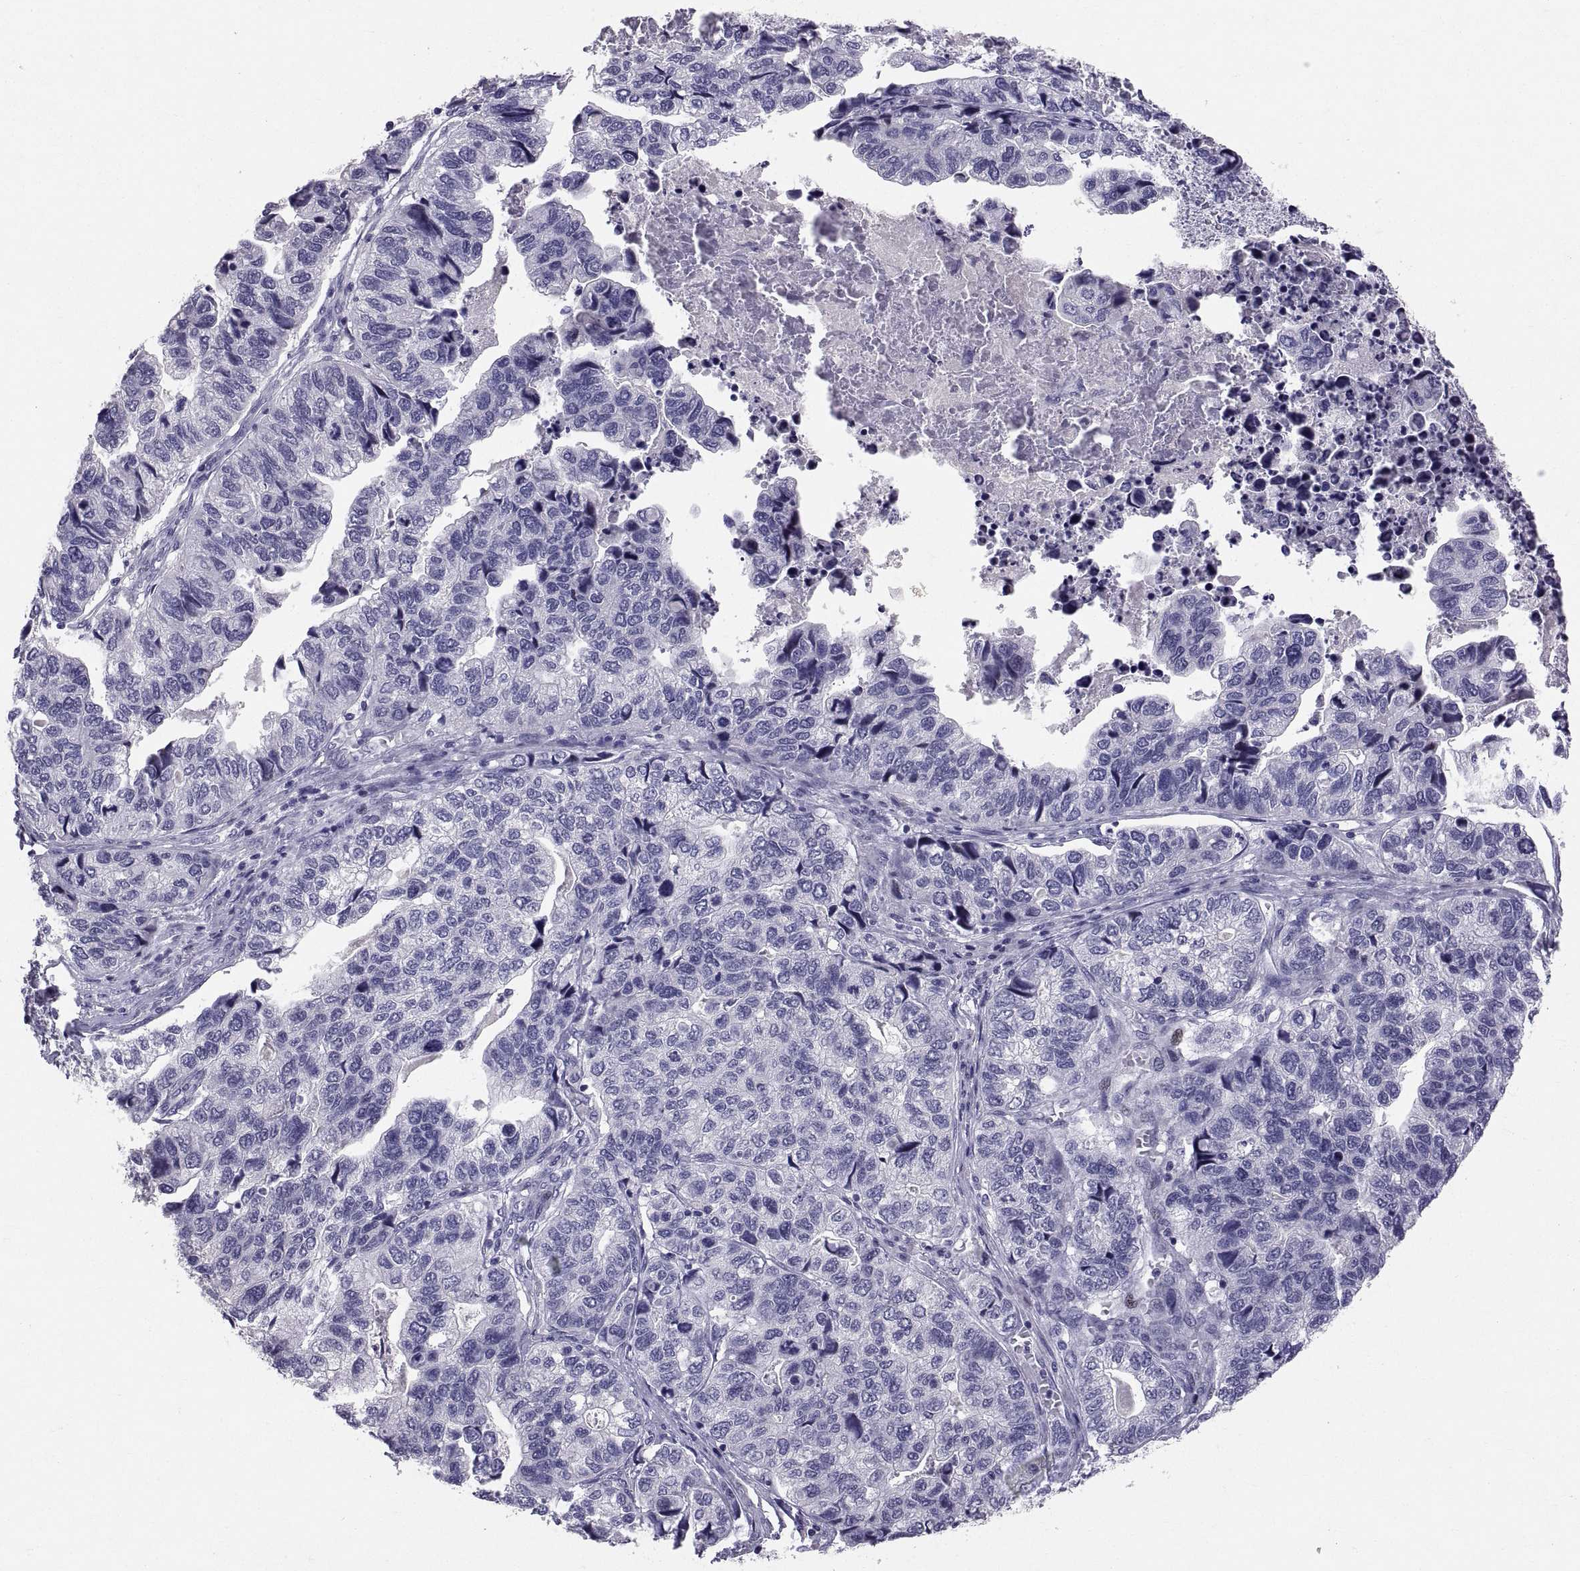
{"staining": {"intensity": "negative", "quantity": "none", "location": "none"}, "tissue": "stomach cancer", "cell_type": "Tumor cells", "image_type": "cancer", "snomed": [{"axis": "morphology", "description": "Adenocarcinoma, NOS"}, {"axis": "topography", "description": "Stomach, upper"}], "caption": "Immunohistochemical staining of stomach cancer (adenocarcinoma) reveals no significant staining in tumor cells.", "gene": "PTN", "patient": {"sex": "female", "age": 67}}